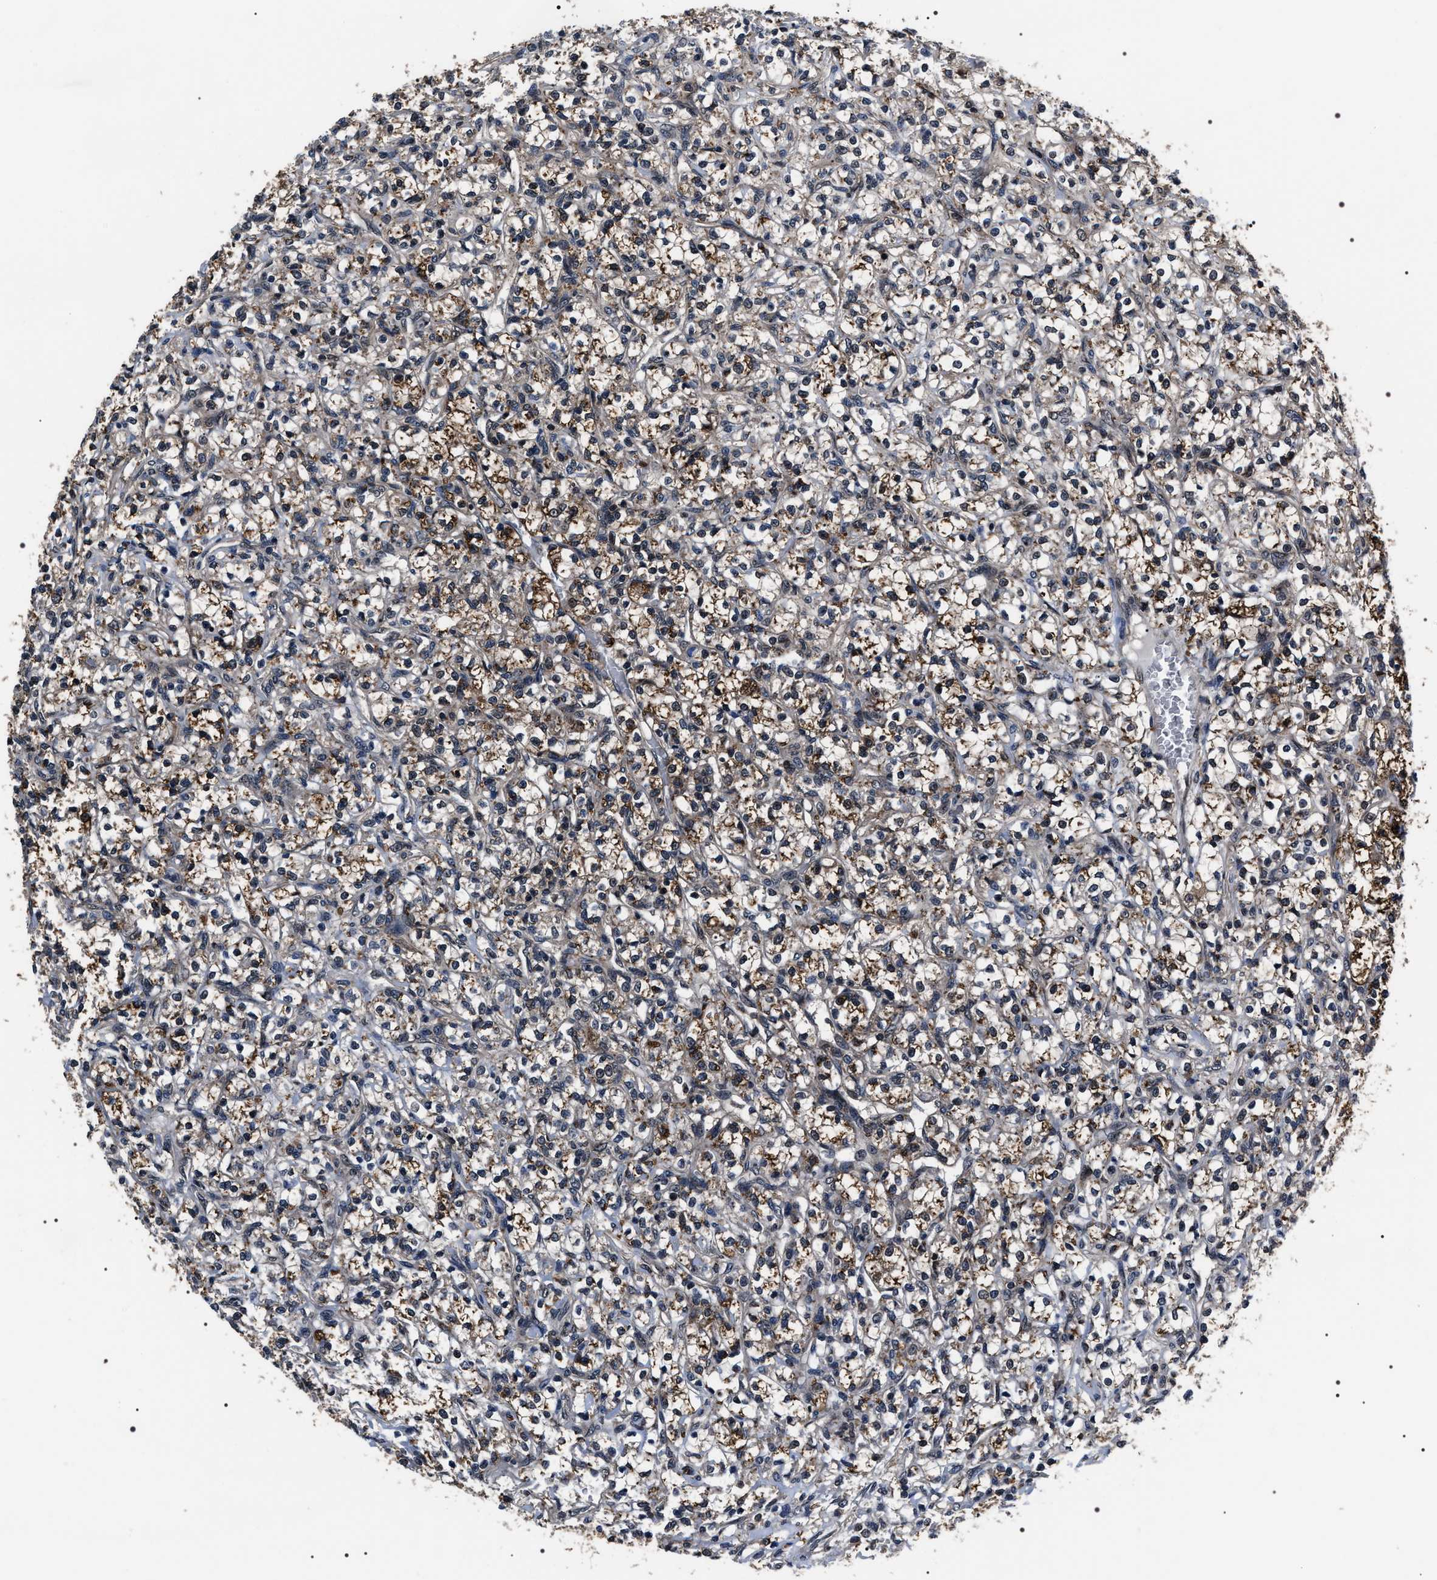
{"staining": {"intensity": "moderate", "quantity": "25%-75%", "location": "cytoplasmic/membranous"}, "tissue": "renal cancer", "cell_type": "Tumor cells", "image_type": "cancer", "snomed": [{"axis": "morphology", "description": "Adenocarcinoma, NOS"}, {"axis": "topography", "description": "Kidney"}], "caption": "Immunohistochemical staining of adenocarcinoma (renal) demonstrates medium levels of moderate cytoplasmic/membranous protein positivity in approximately 25%-75% of tumor cells.", "gene": "SIPA1", "patient": {"sex": "female", "age": 69}}